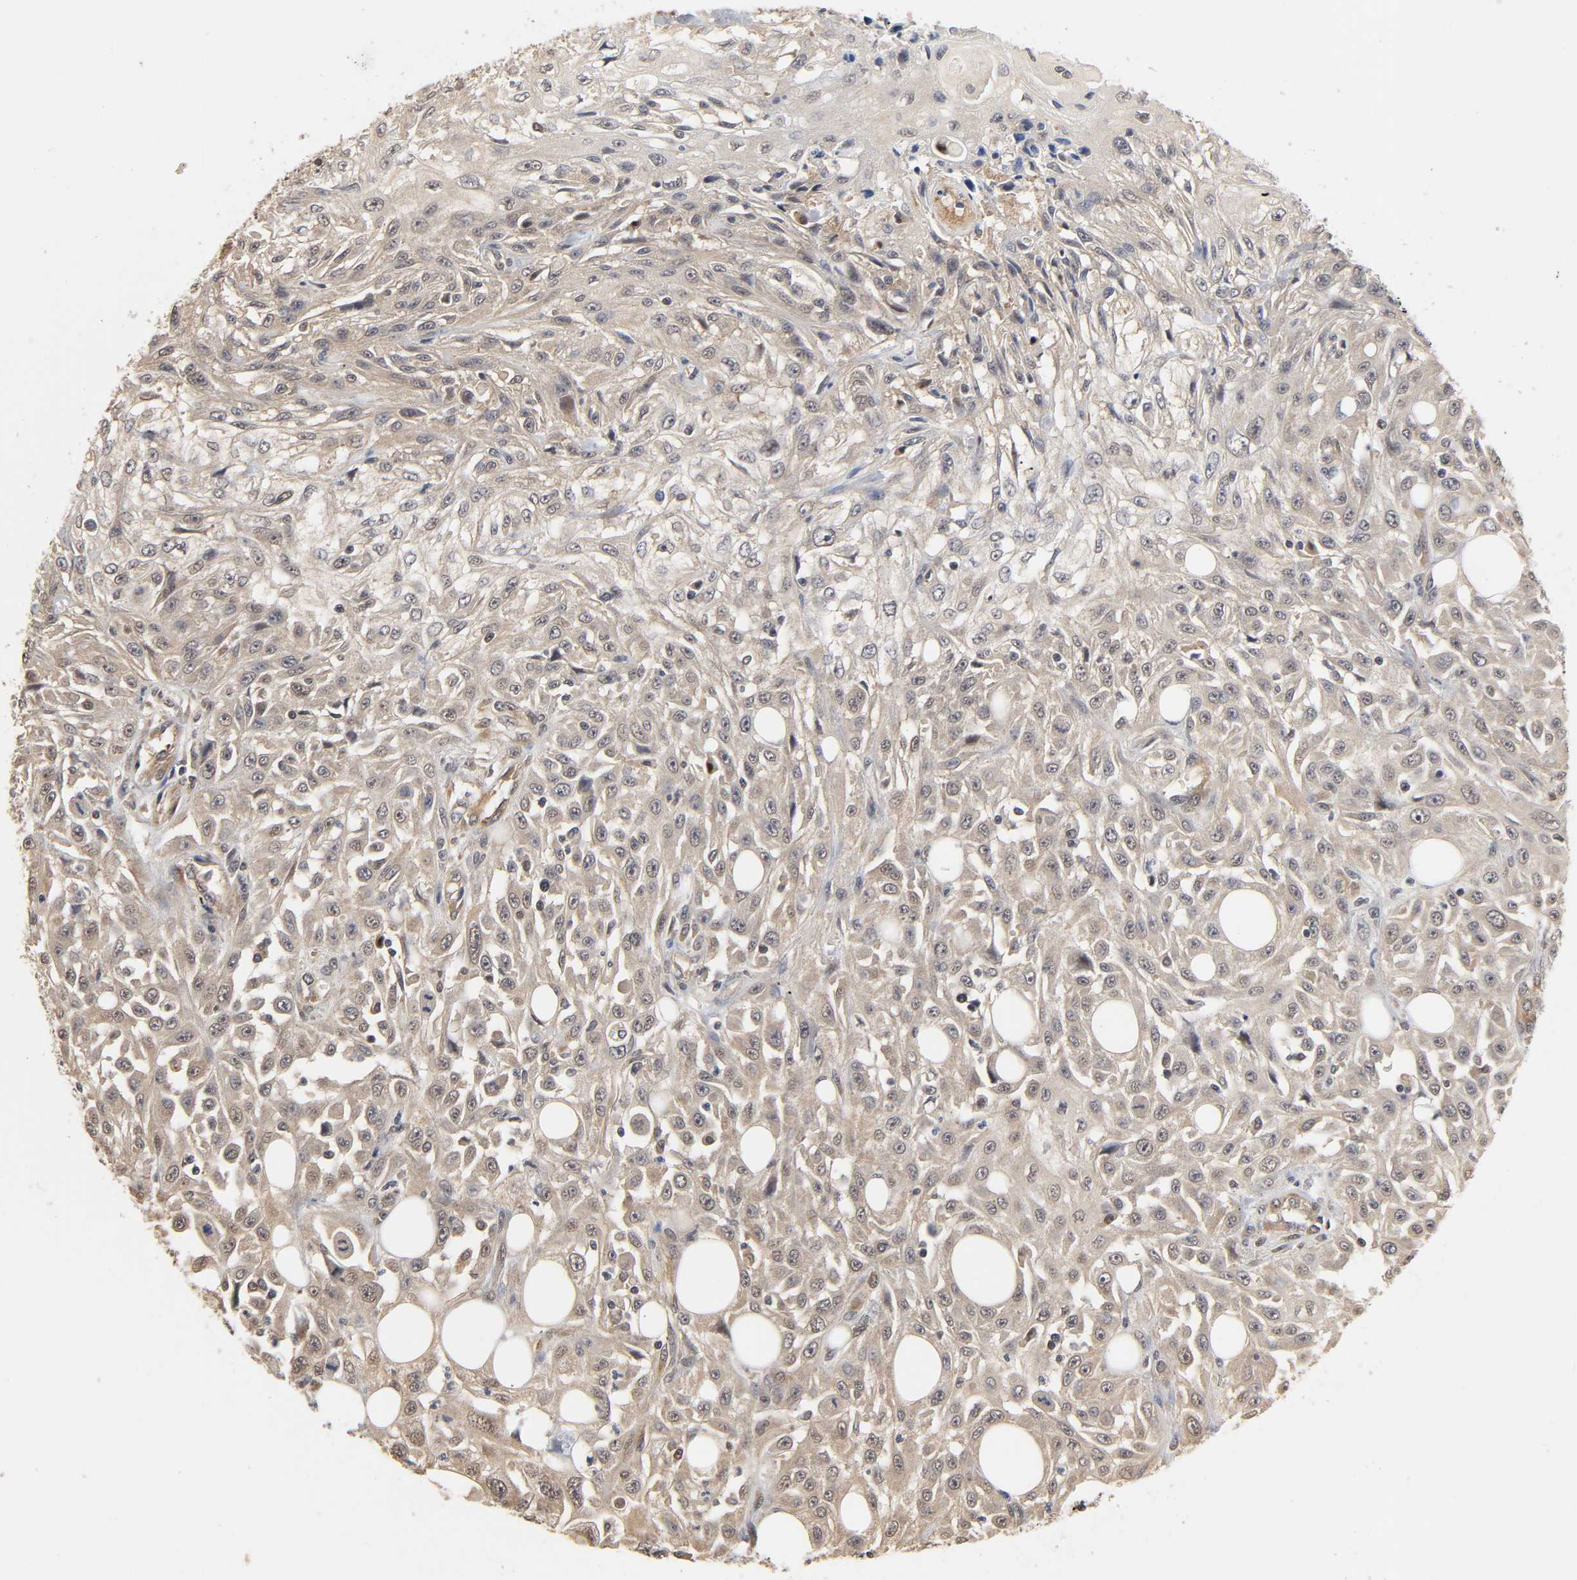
{"staining": {"intensity": "negative", "quantity": "none", "location": "none"}, "tissue": "skin cancer", "cell_type": "Tumor cells", "image_type": "cancer", "snomed": [{"axis": "morphology", "description": "Squamous cell carcinoma, NOS"}, {"axis": "topography", "description": "Skin"}], "caption": "Tumor cells are negative for protein expression in human skin cancer (squamous cell carcinoma). (DAB (3,3'-diaminobenzidine) IHC visualized using brightfield microscopy, high magnification).", "gene": "PDE5A", "patient": {"sex": "male", "age": 75}}